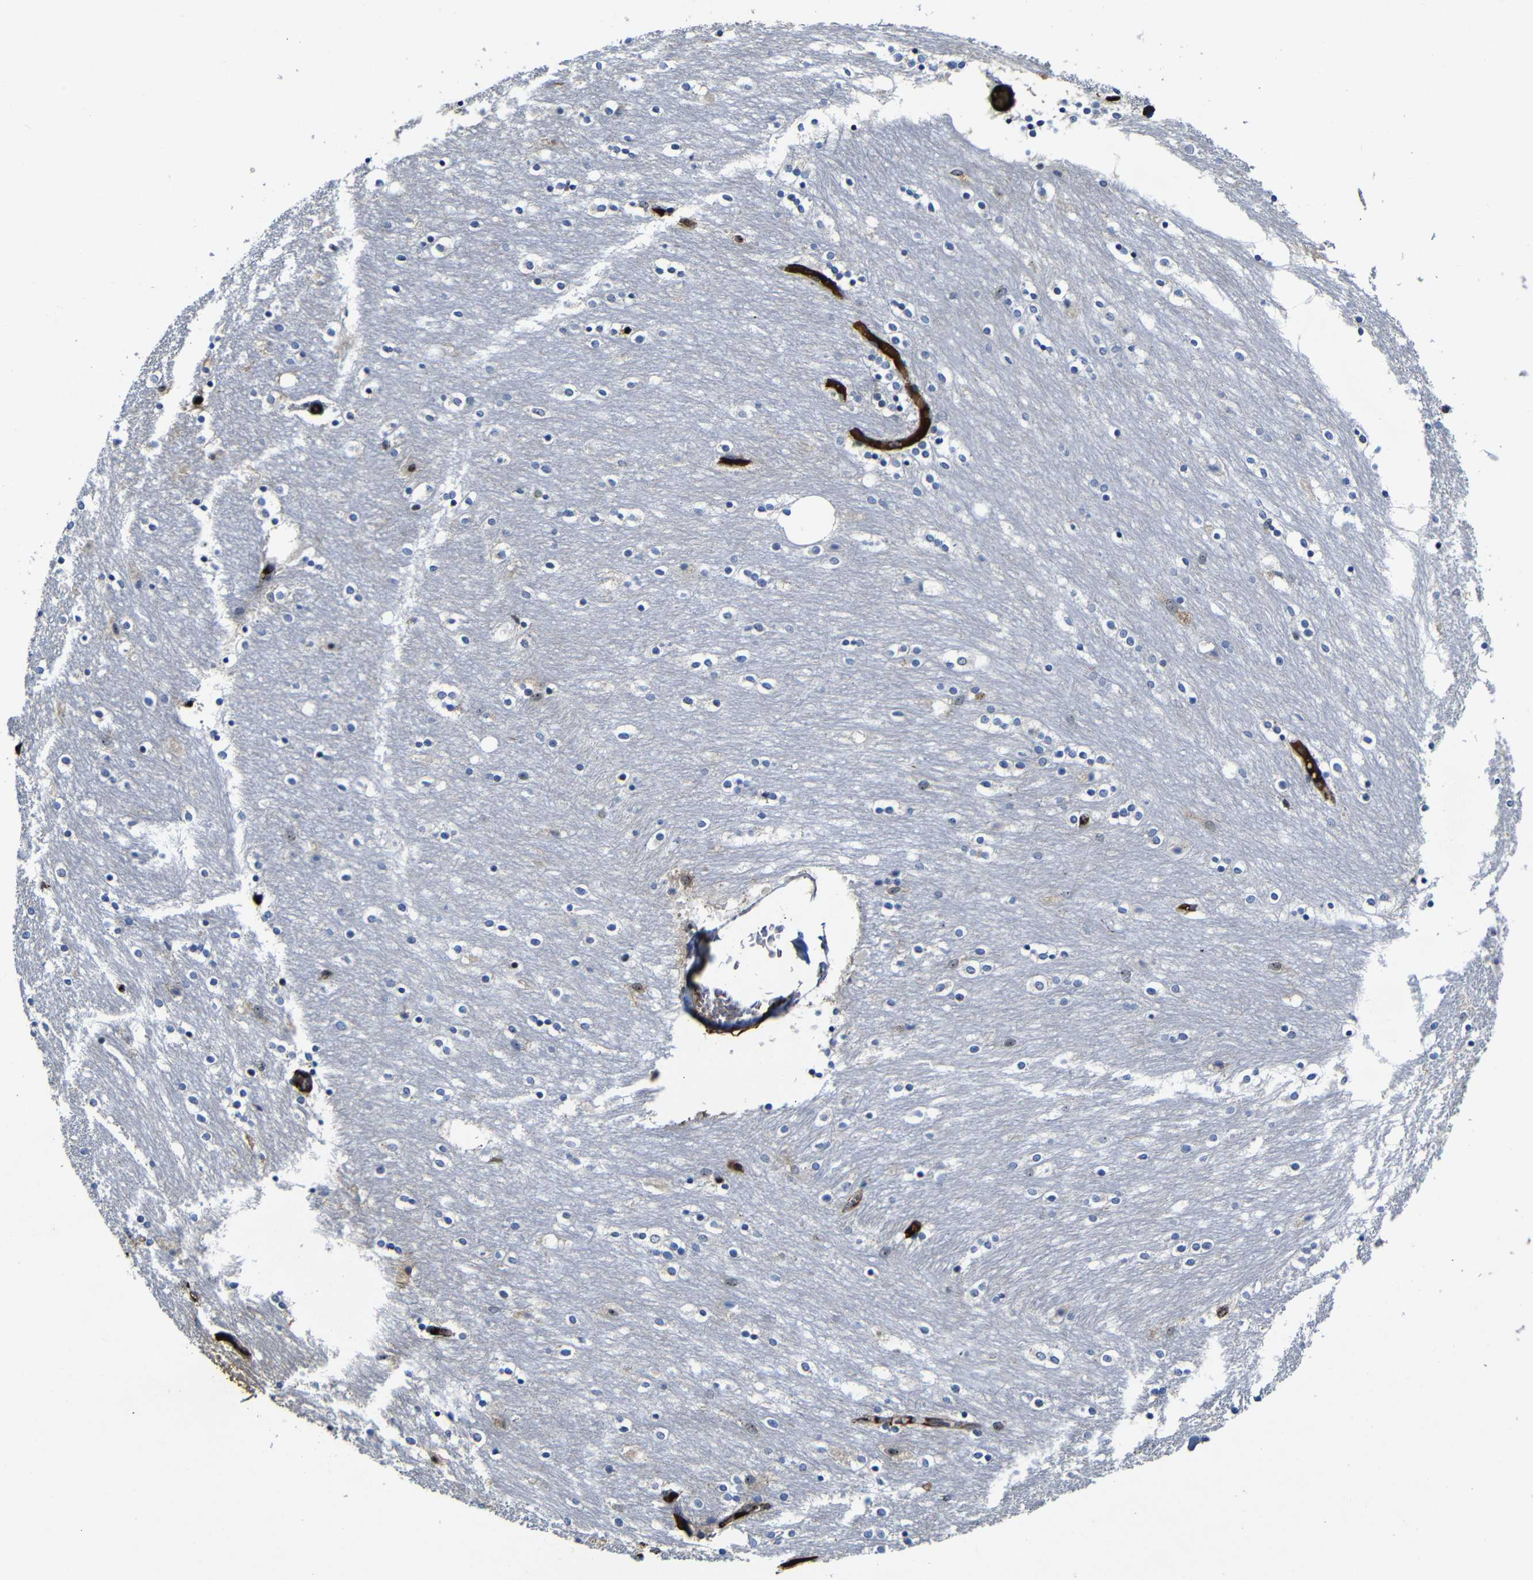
{"staining": {"intensity": "negative", "quantity": "none", "location": "none"}, "tissue": "caudate", "cell_type": "Glial cells", "image_type": "normal", "snomed": [{"axis": "morphology", "description": "Normal tissue, NOS"}, {"axis": "topography", "description": "Lateral ventricle wall"}], "caption": "Protein analysis of benign caudate exhibits no significant positivity in glial cells. Nuclei are stained in blue.", "gene": "MYC", "patient": {"sex": "female", "age": 54}}